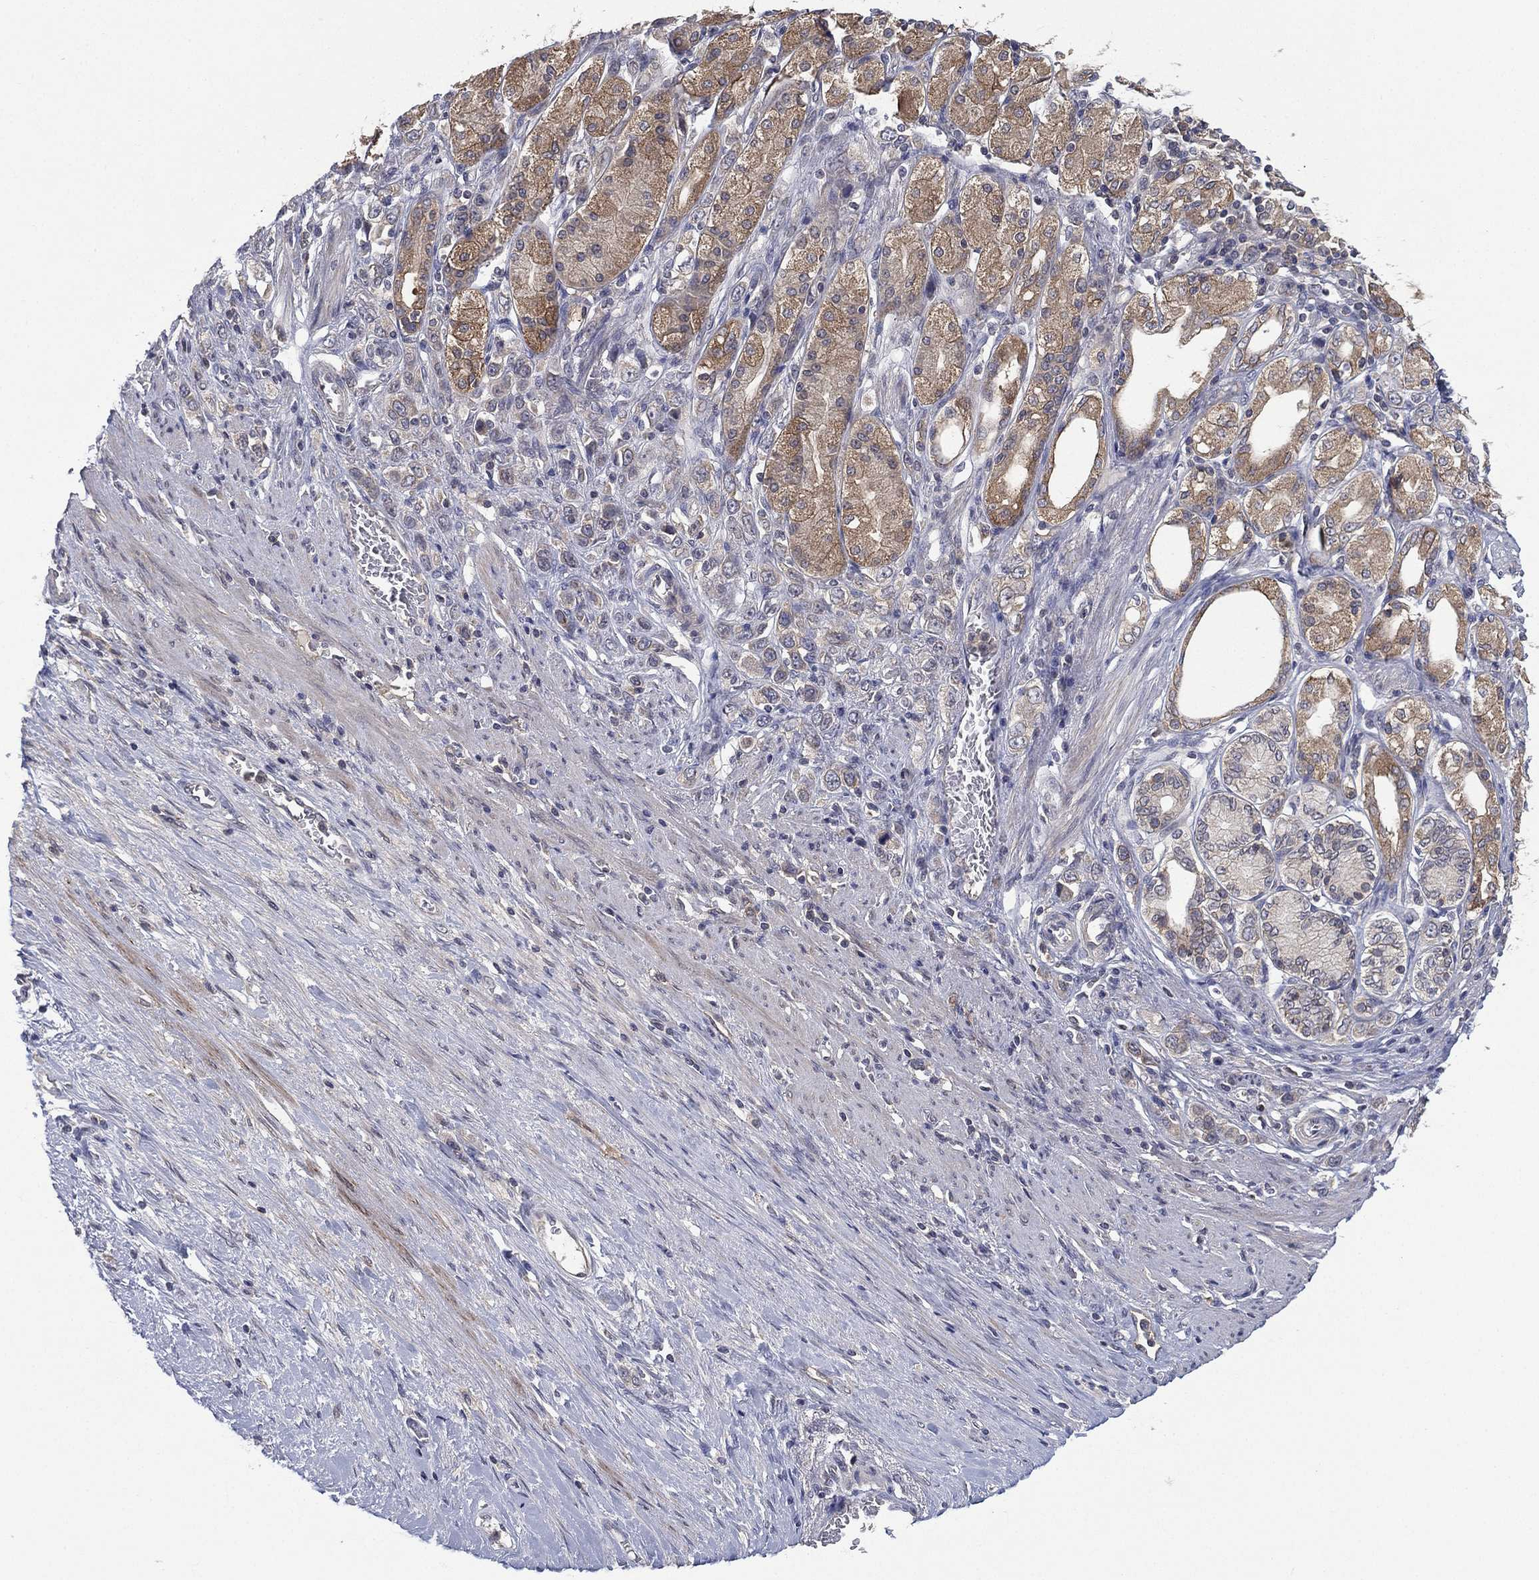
{"staining": {"intensity": "negative", "quantity": "none", "location": "none"}, "tissue": "stomach cancer", "cell_type": "Tumor cells", "image_type": "cancer", "snomed": [{"axis": "morphology", "description": "Normal tissue, NOS"}, {"axis": "morphology", "description": "Adenocarcinoma, NOS"}, {"axis": "morphology", "description": "Adenocarcinoma, High grade"}, {"axis": "topography", "description": "Stomach, upper"}, {"axis": "topography", "description": "Stomach"}], "caption": "This is an immunohistochemistry histopathology image of adenocarcinoma (high-grade) (stomach). There is no staining in tumor cells.", "gene": "MPP7", "patient": {"sex": "female", "age": 65}}